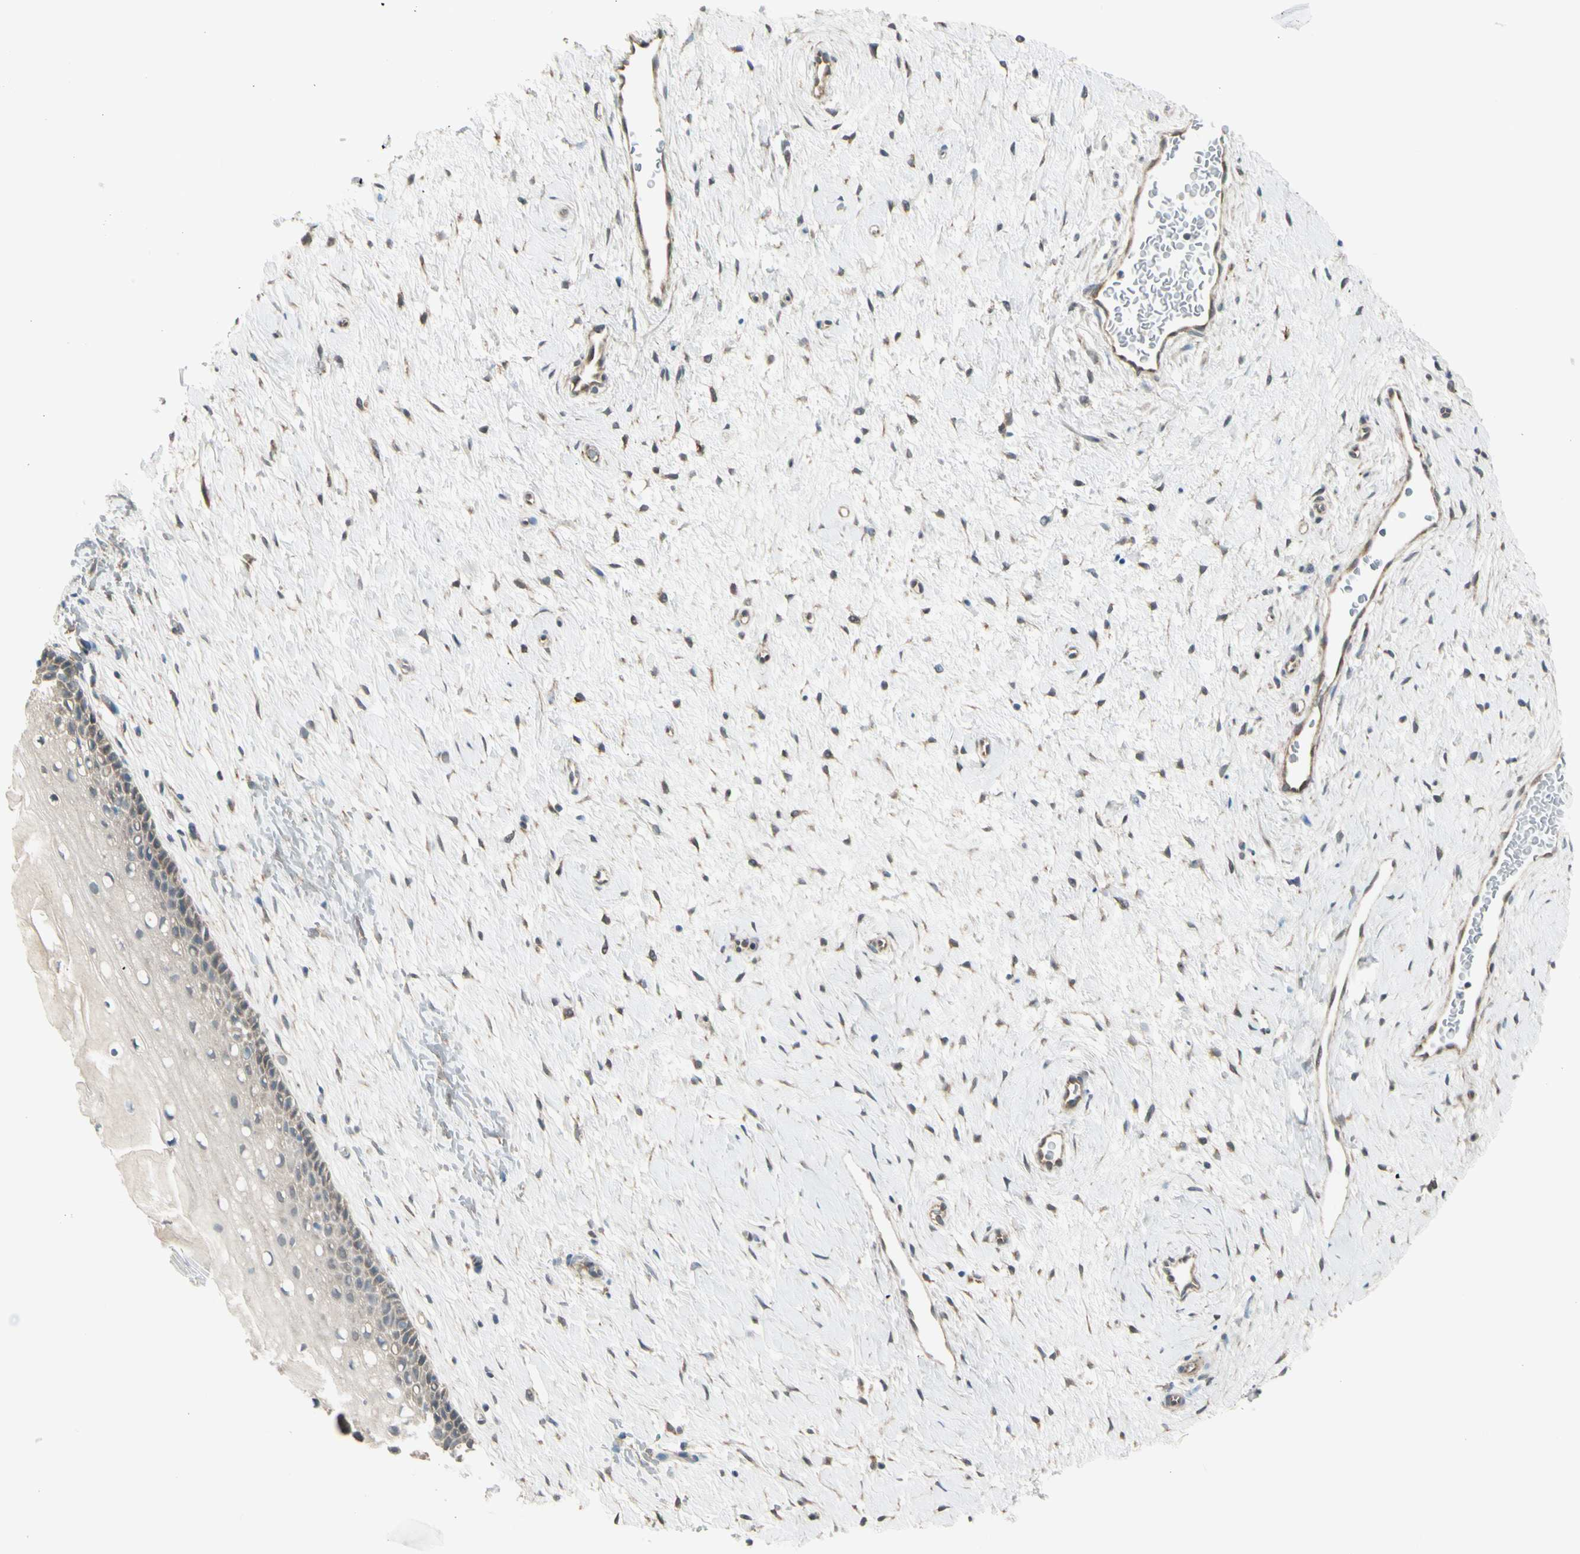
{"staining": {"intensity": "weak", "quantity": "<25%", "location": "cytoplasmic/membranous"}, "tissue": "cervix", "cell_type": "Glandular cells", "image_type": "normal", "snomed": [{"axis": "morphology", "description": "Normal tissue, NOS"}, {"axis": "topography", "description": "Cervix"}], "caption": "Protein analysis of unremarkable cervix exhibits no significant positivity in glandular cells. (Immunohistochemistry (ihc), brightfield microscopy, high magnification).", "gene": "NAXD", "patient": {"sex": "female", "age": 39}}